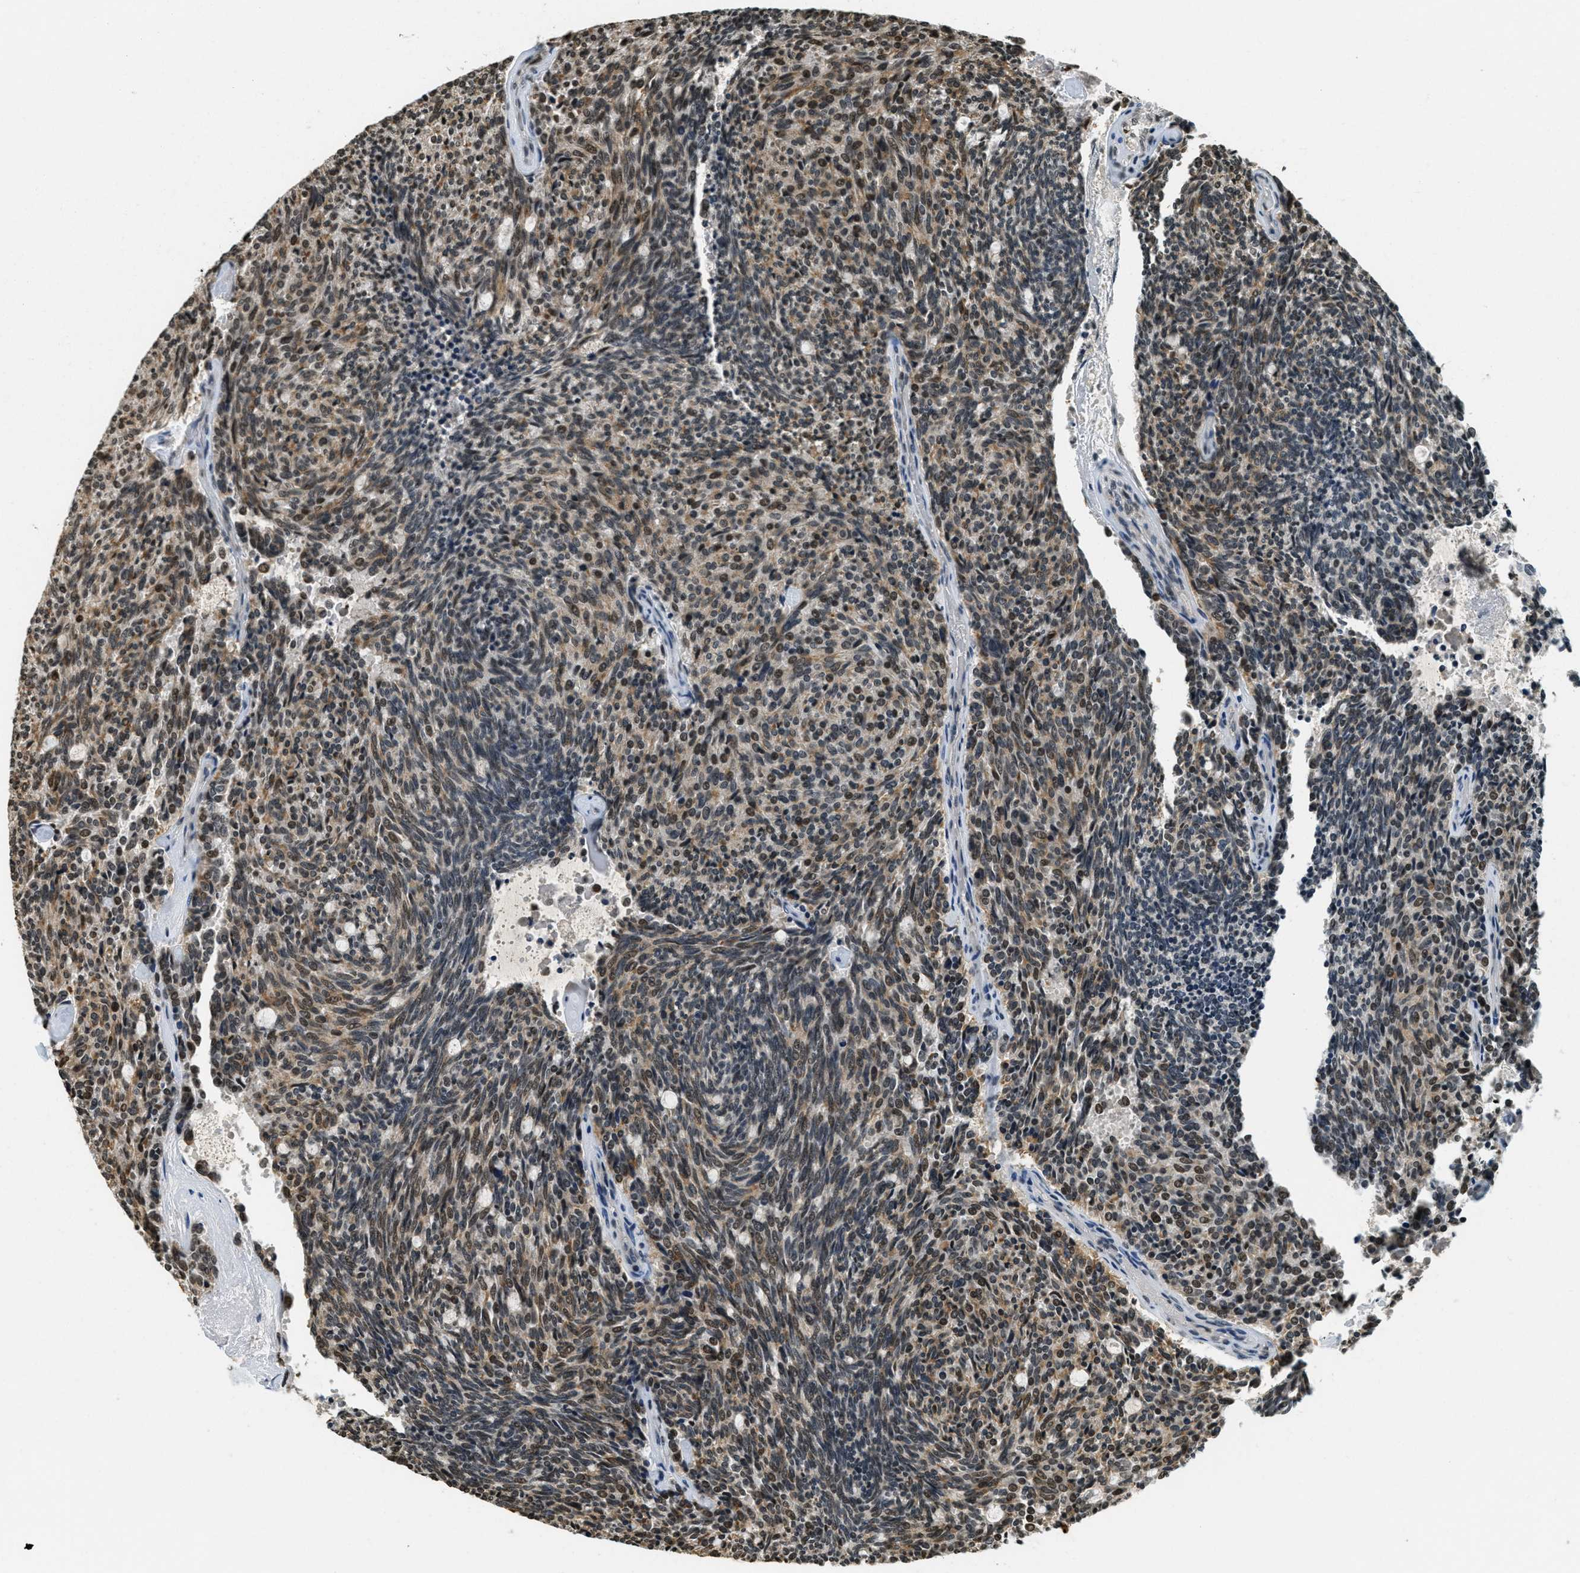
{"staining": {"intensity": "moderate", "quantity": ">75%", "location": "cytoplasmic/membranous,nuclear"}, "tissue": "carcinoid", "cell_type": "Tumor cells", "image_type": "cancer", "snomed": [{"axis": "morphology", "description": "Carcinoid, malignant, NOS"}, {"axis": "topography", "description": "Pancreas"}], "caption": "Immunohistochemical staining of human carcinoid (malignant) exhibits medium levels of moderate cytoplasmic/membranous and nuclear expression in about >75% of tumor cells.", "gene": "LDB2", "patient": {"sex": "female", "age": 54}}